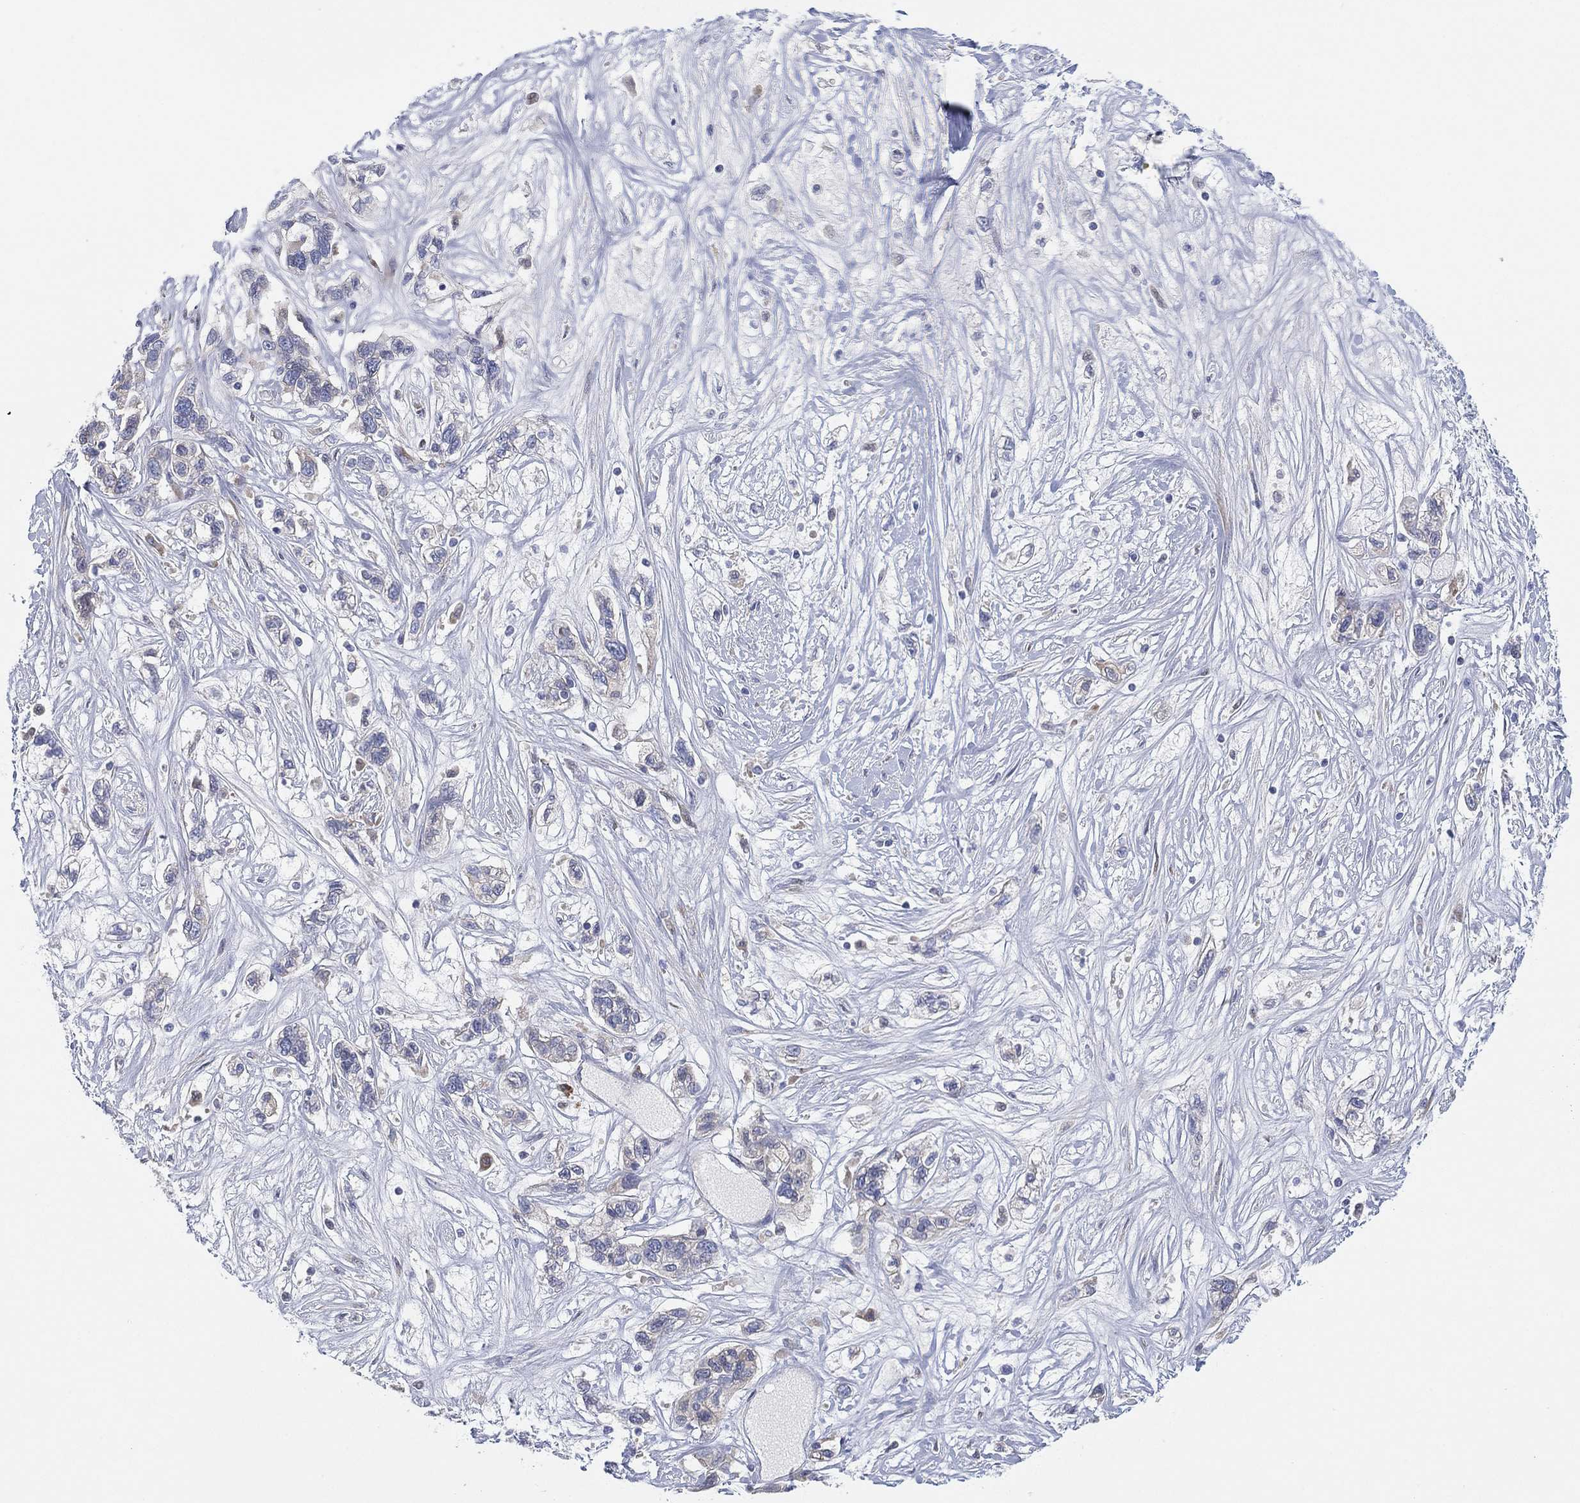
{"staining": {"intensity": "negative", "quantity": "none", "location": "none"}, "tissue": "liver cancer", "cell_type": "Tumor cells", "image_type": "cancer", "snomed": [{"axis": "morphology", "description": "Adenocarcinoma, NOS"}, {"axis": "morphology", "description": "Cholangiocarcinoma"}, {"axis": "topography", "description": "Liver"}], "caption": "An image of human liver cancer is negative for staining in tumor cells.", "gene": "TMEM40", "patient": {"sex": "male", "age": 64}}